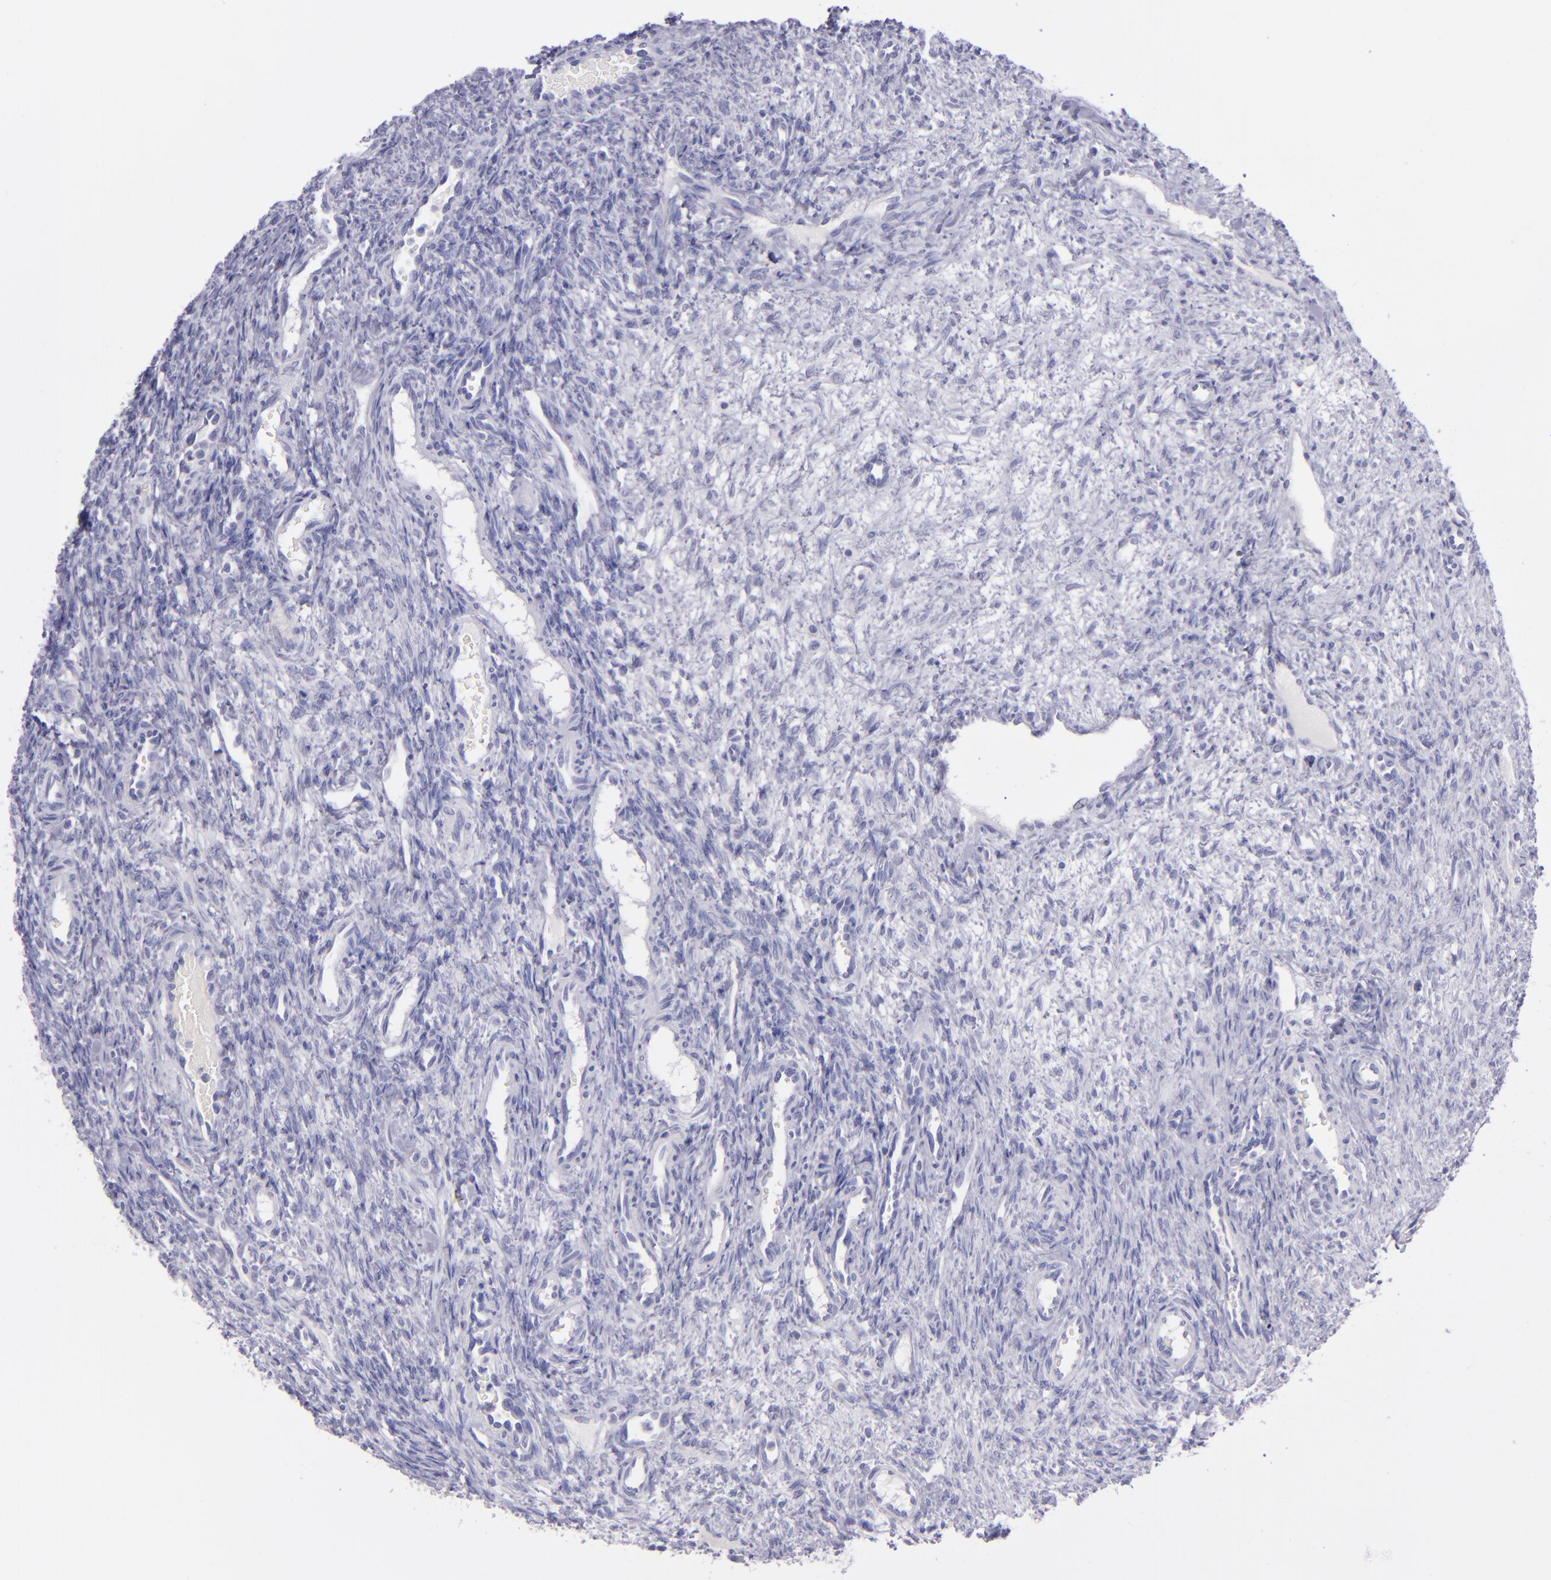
{"staining": {"intensity": "negative", "quantity": "none", "location": "none"}, "tissue": "ovary", "cell_type": "Follicle cells", "image_type": "normal", "snomed": [{"axis": "morphology", "description": "Normal tissue, NOS"}, {"axis": "topography", "description": "Ovary"}], "caption": "This is an immunohistochemistry photomicrograph of normal human ovary. There is no expression in follicle cells.", "gene": "TNNT3", "patient": {"sex": "female", "age": 33}}